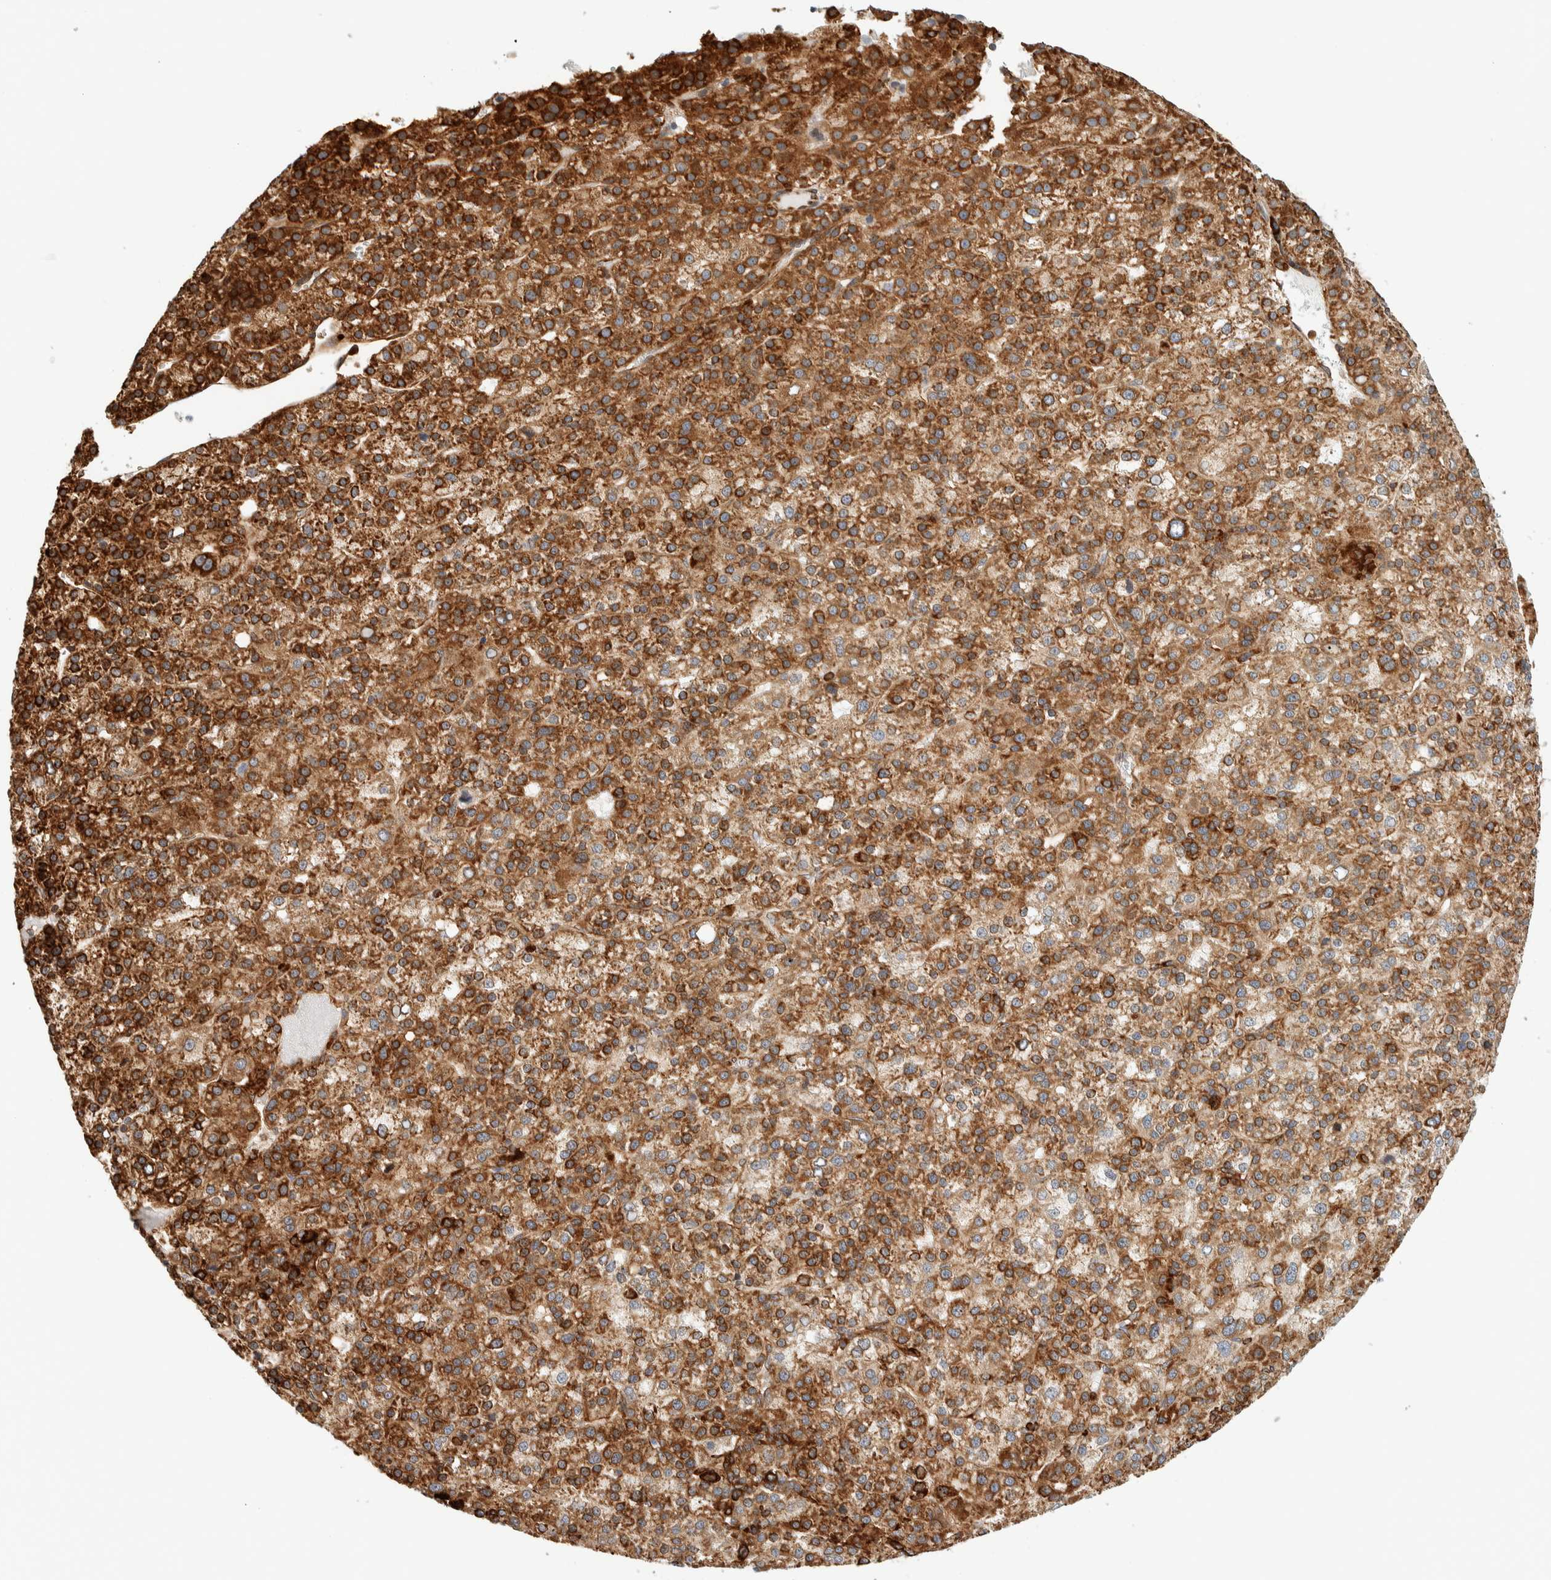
{"staining": {"intensity": "strong", "quantity": ">75%", "location": "cytoplasmic/membranous"}, "tissue": "liver cancer", "cell_type": "Tumor cells", "image_type": "cancer", "snomed": [{"axis": "morphology", "description": "Carcinoma, Hepatocellular, NOS"}, {"axis": "topography", "description": "Liver"}], "caption": "This histopathology image exhibits immunohistochemistry (IHC) staining of liver cancer (hepatocellular carcinoma), with high strong cytoplasmic/membranous positivity in approximately >75% of tumor cells.", "gene": "LLGL2", "patient": {"sex": "female", "age": 58}}